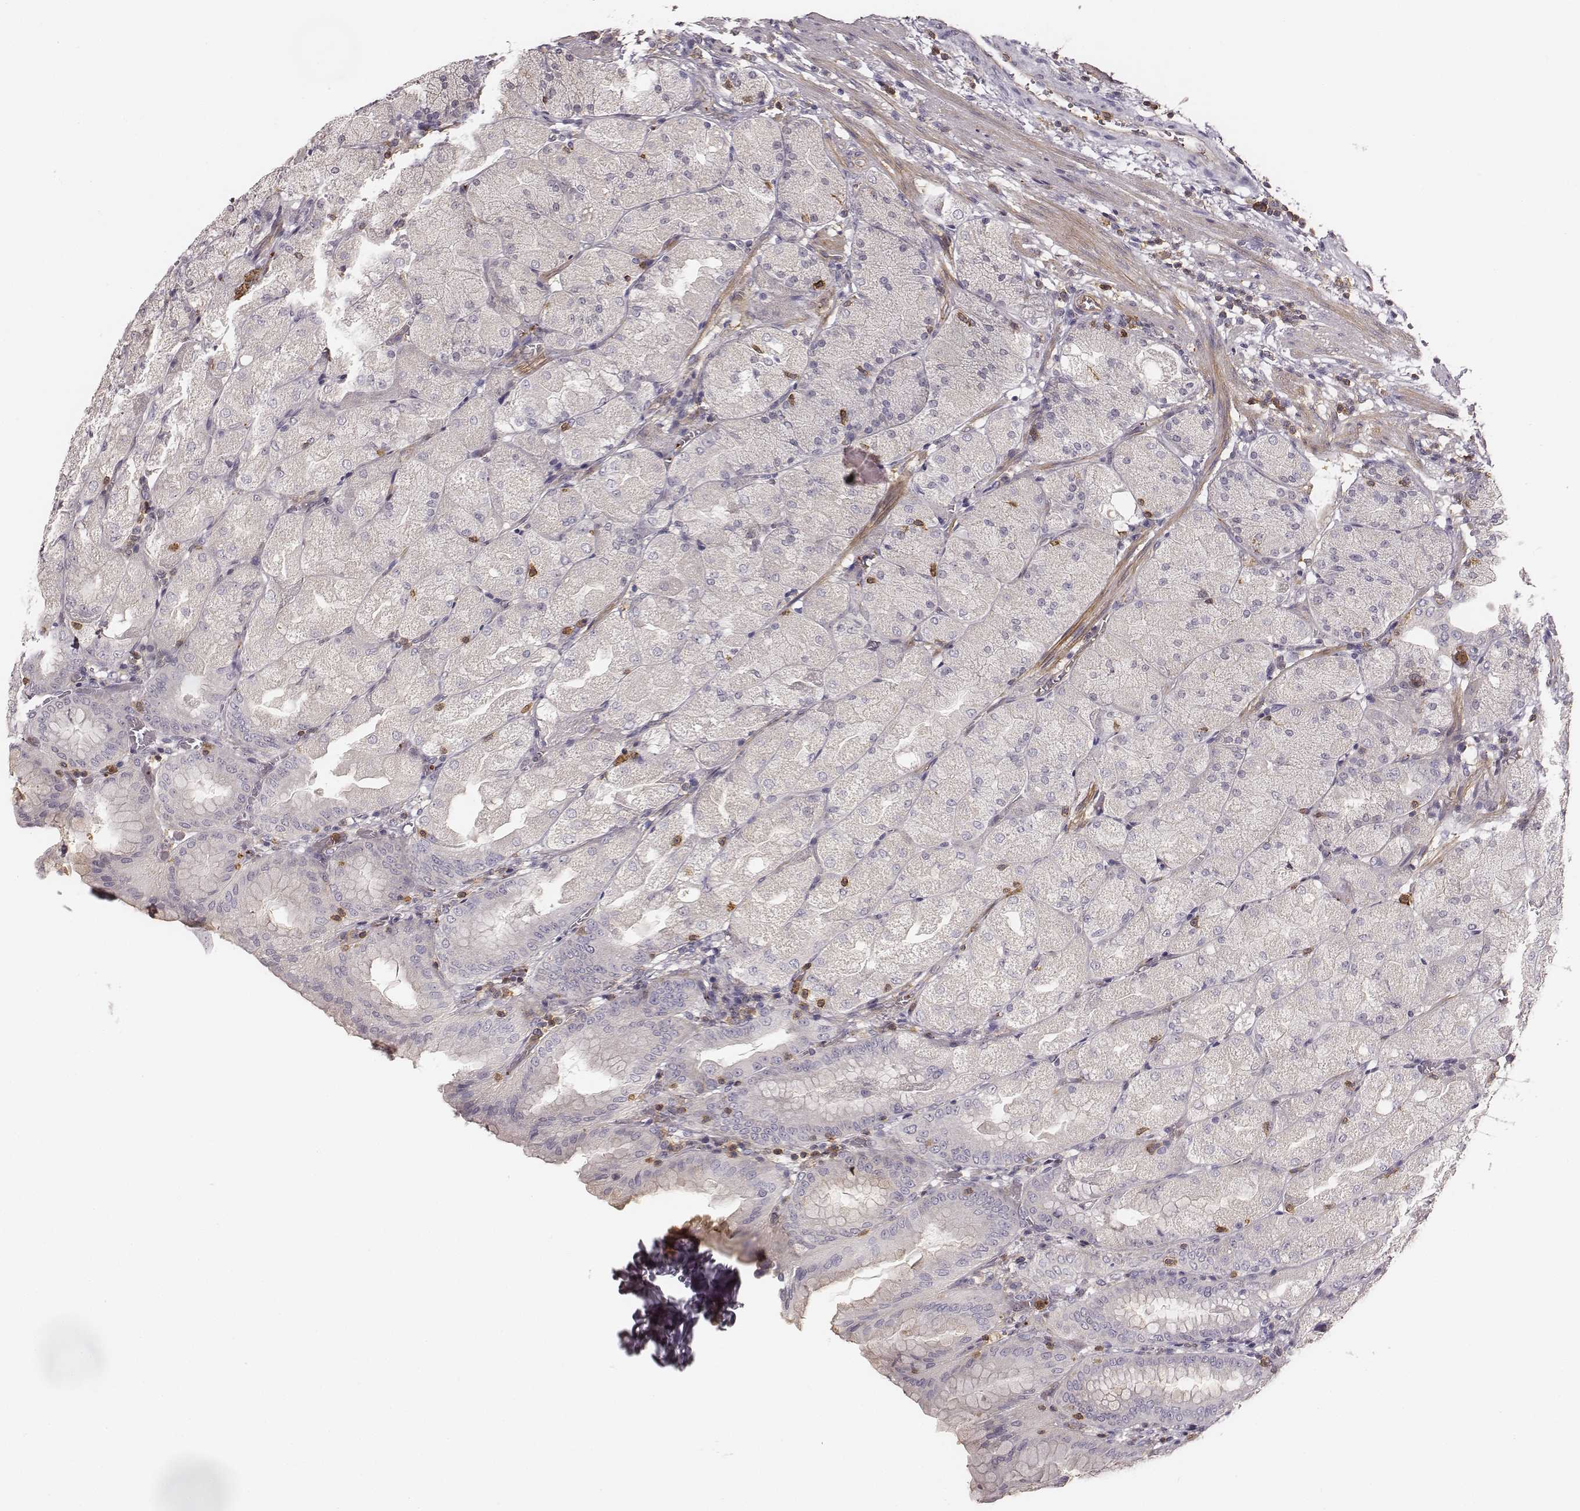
{"staining": {"intensity": "negative", "quantity": "none", "location": "none"}, "tissue": "stomach", "cell_type": "Glandular cells", "image_type": "normal", "snomed": [{"axis": "morphology", "description": "Normal tissue, NOS"}, {"axis": "topography", "description": "Stomach, upper"}, {"axis": "topography", "description": "Stomach"}, {"axis": "topography", "description": "Stomach, lower"}], "caption": "High power microscopy micrograph of an IHC image of benign stomach, revealing no significant expression in glandular cells.", "gene": "ZYX", "patient": {"sex": "male", "age": 62}}